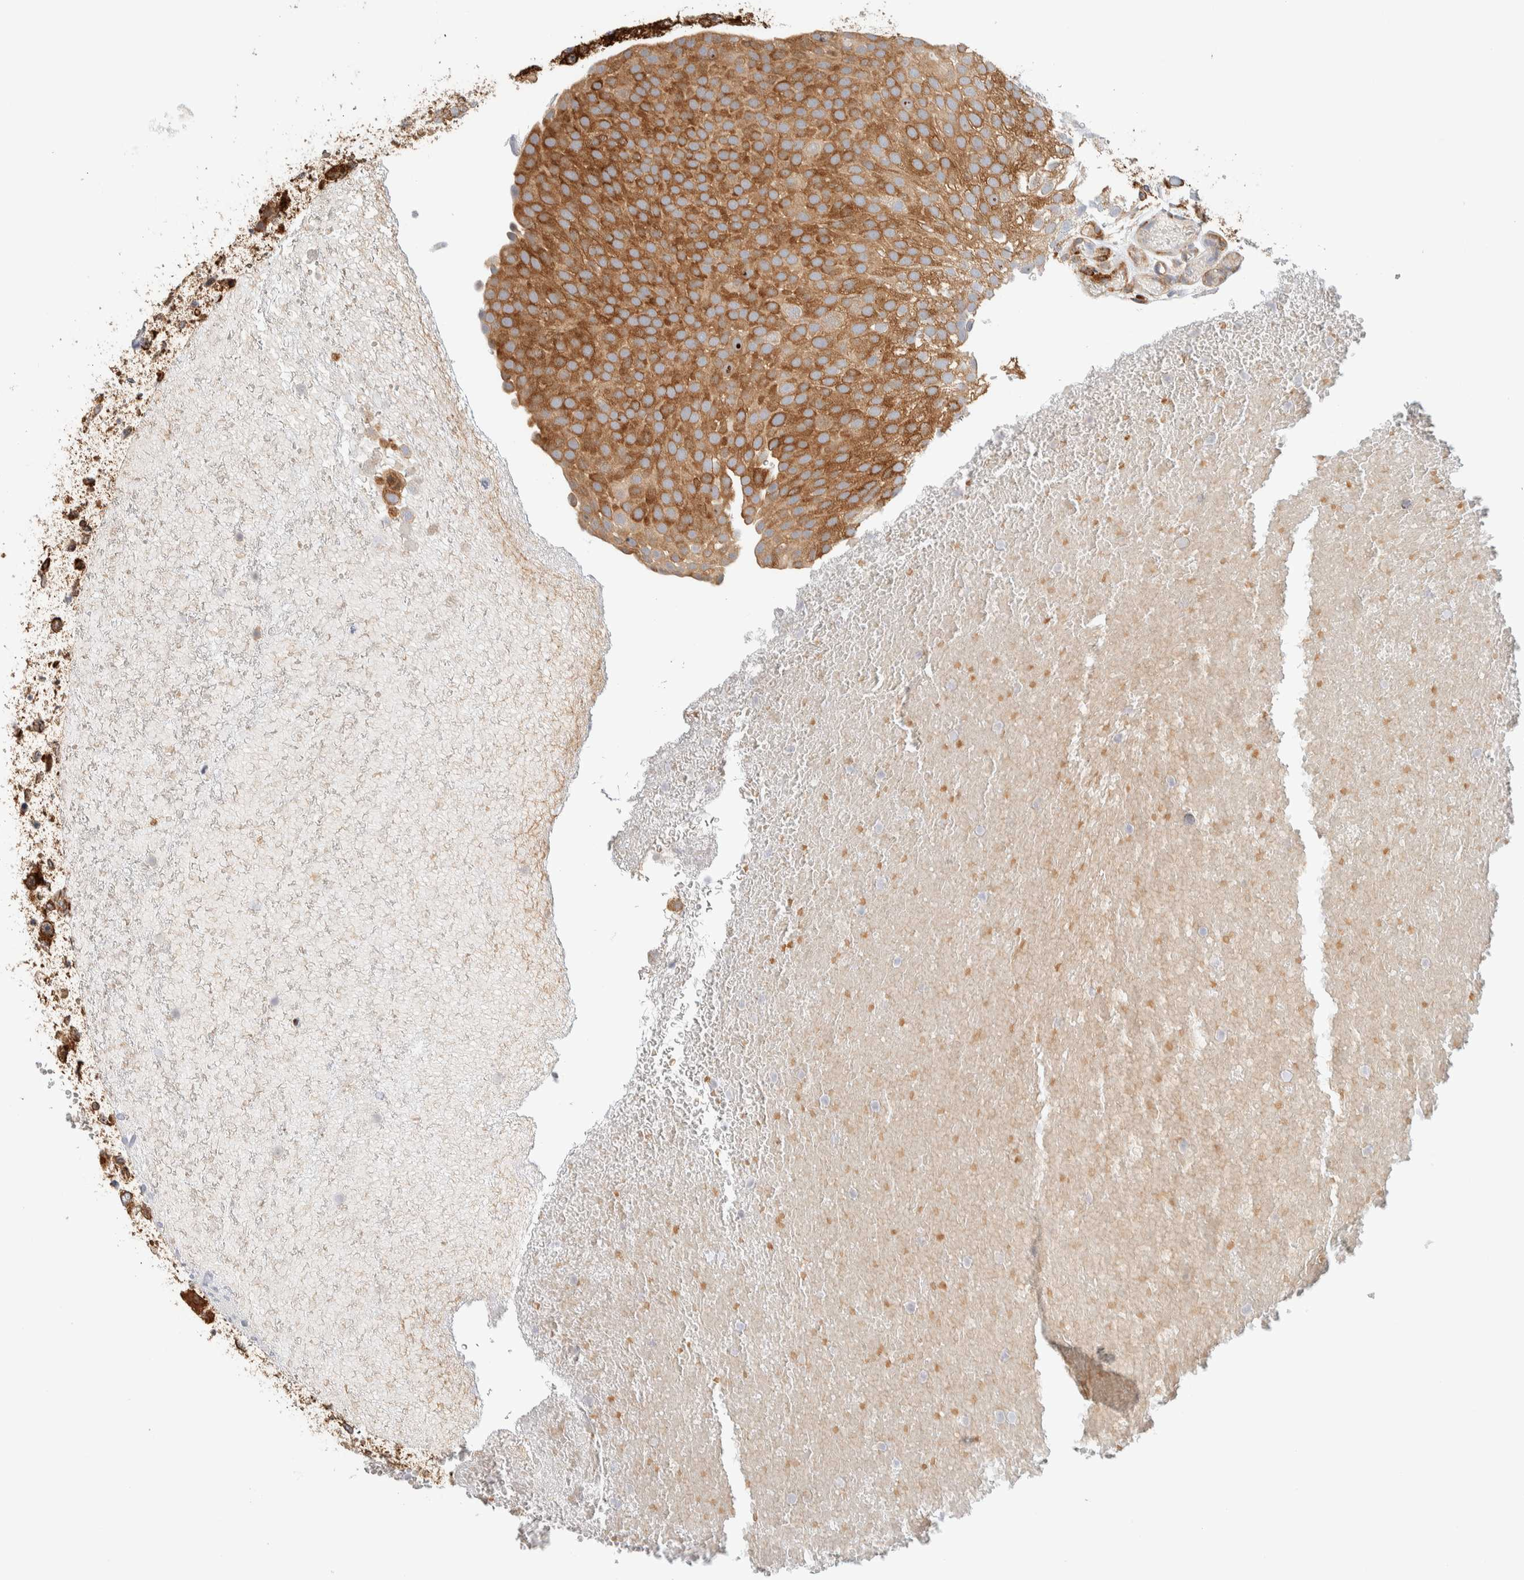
{"staining": {"intensity": "strong", "quantity": ">75%", "location": "cytoplasmic/membranous"}, "tissue": "urothelial cancer", "cell_type": "Tumor cells", "image_type": "cancer", "snomed": [{"axis": "morphology", "description": "Urothelial carcinoma, Low grade"}, {"axis": "topography", "description": "Urinary bladder"}], "caption": "Tumor cells display high levels of strong cytoplasmic/membranous staining in approximately >75% of cells in low-grade urothelial carcinoma.", "gene": "LLGL2", "patient": {"sex": "male", "age": 78}}